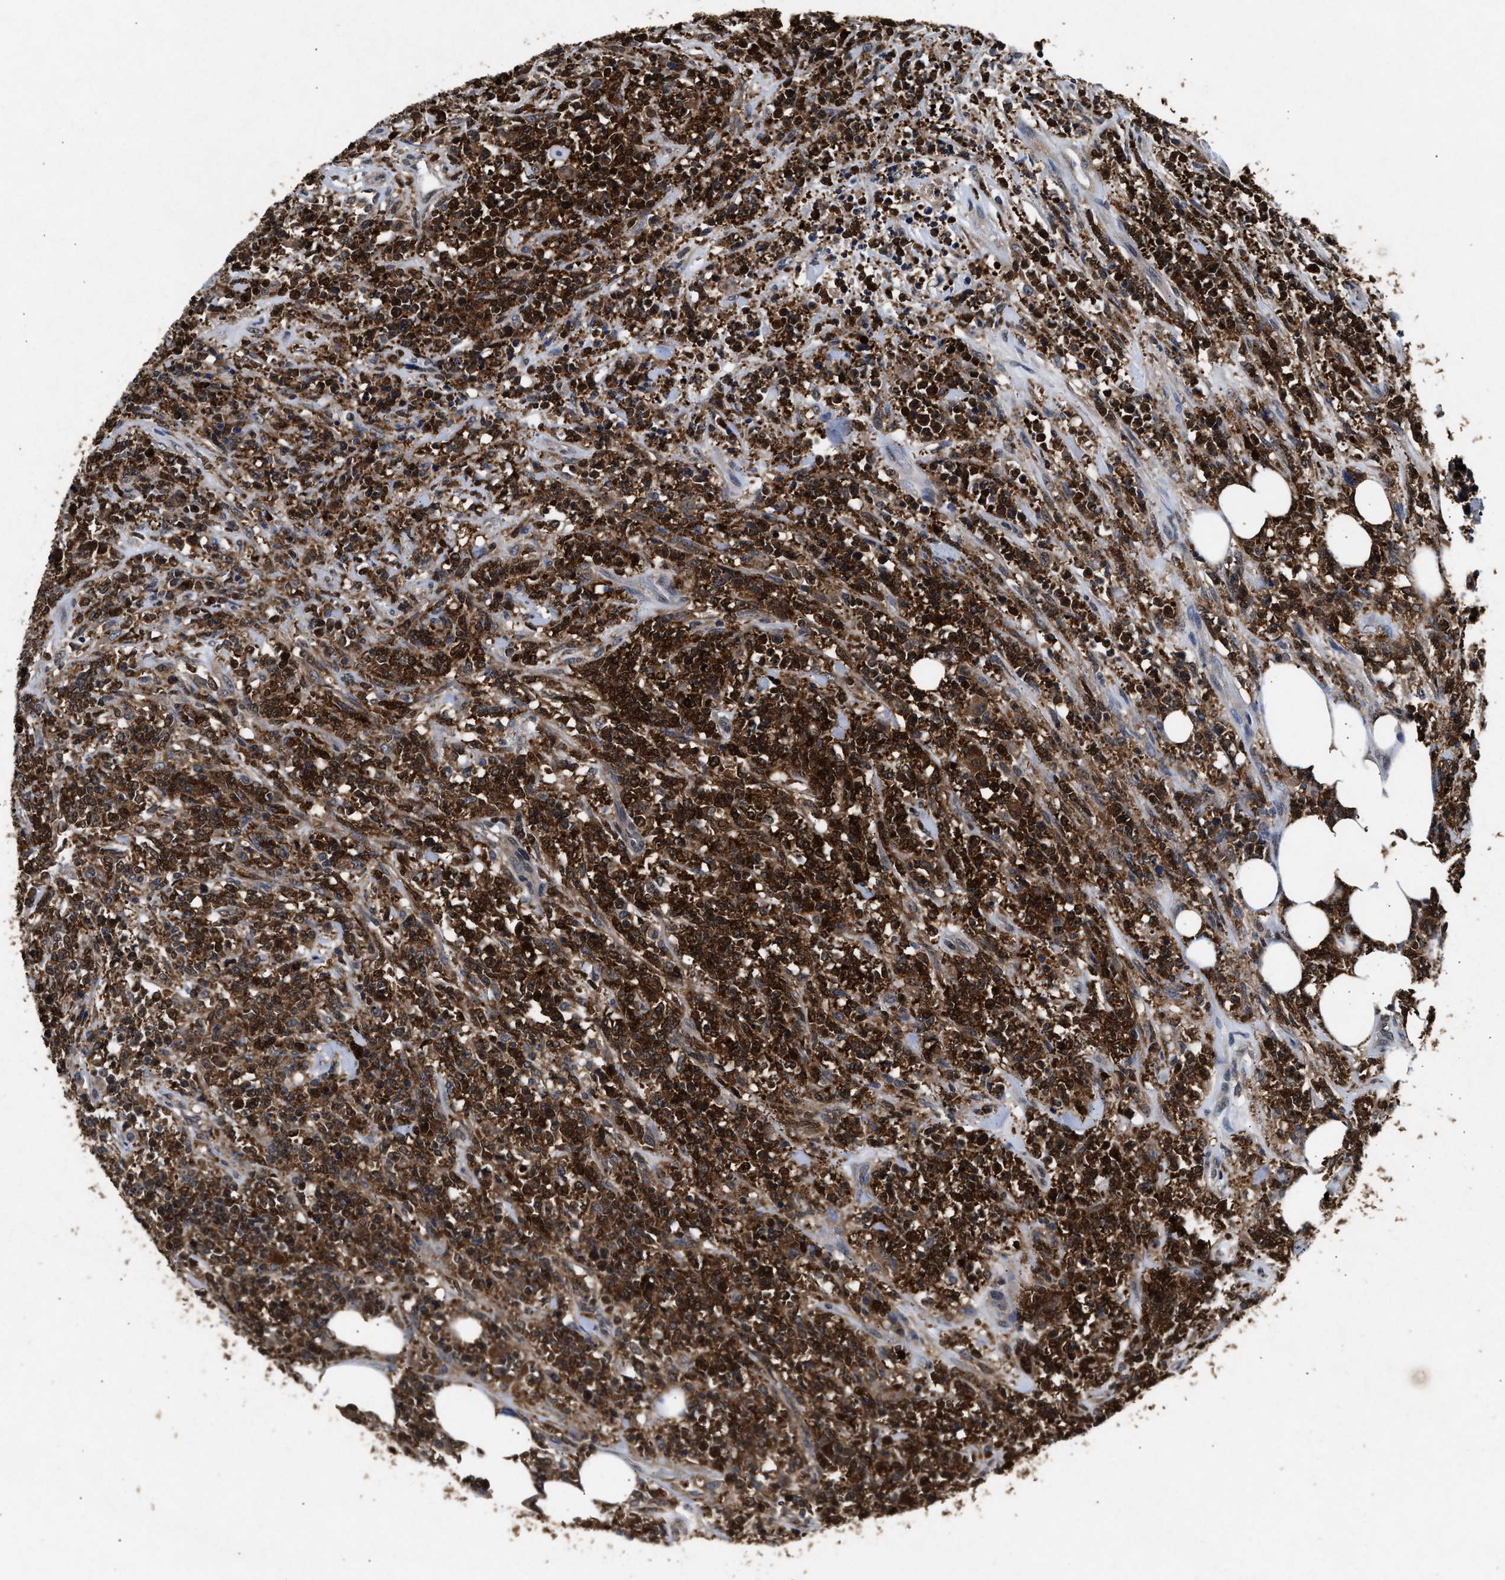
{"staining": {"intensity": "strong", "quantity": ">75%", "location": "cytoplasmic/membranous,nuclear"}, "tissue": "lymphoma", "cell_type": "Tumor cells", "image_type": "cancer", "snomed": [{"axis": "morphology", "description": "Malignant lymphoma, non-Hodgkin's type, High grade"}, {"axis": "topography", "description": "Soft tissue"}], "caption": "A photomicrograph showing strong cytoplasmic/membranous and nuclear expression in approximately >75% of tumor cells in lymphoma, as visualized by brown immunohistochemical staining.", "gene": "ACAT2", "patient": {"sex": "male", "age": 18}}